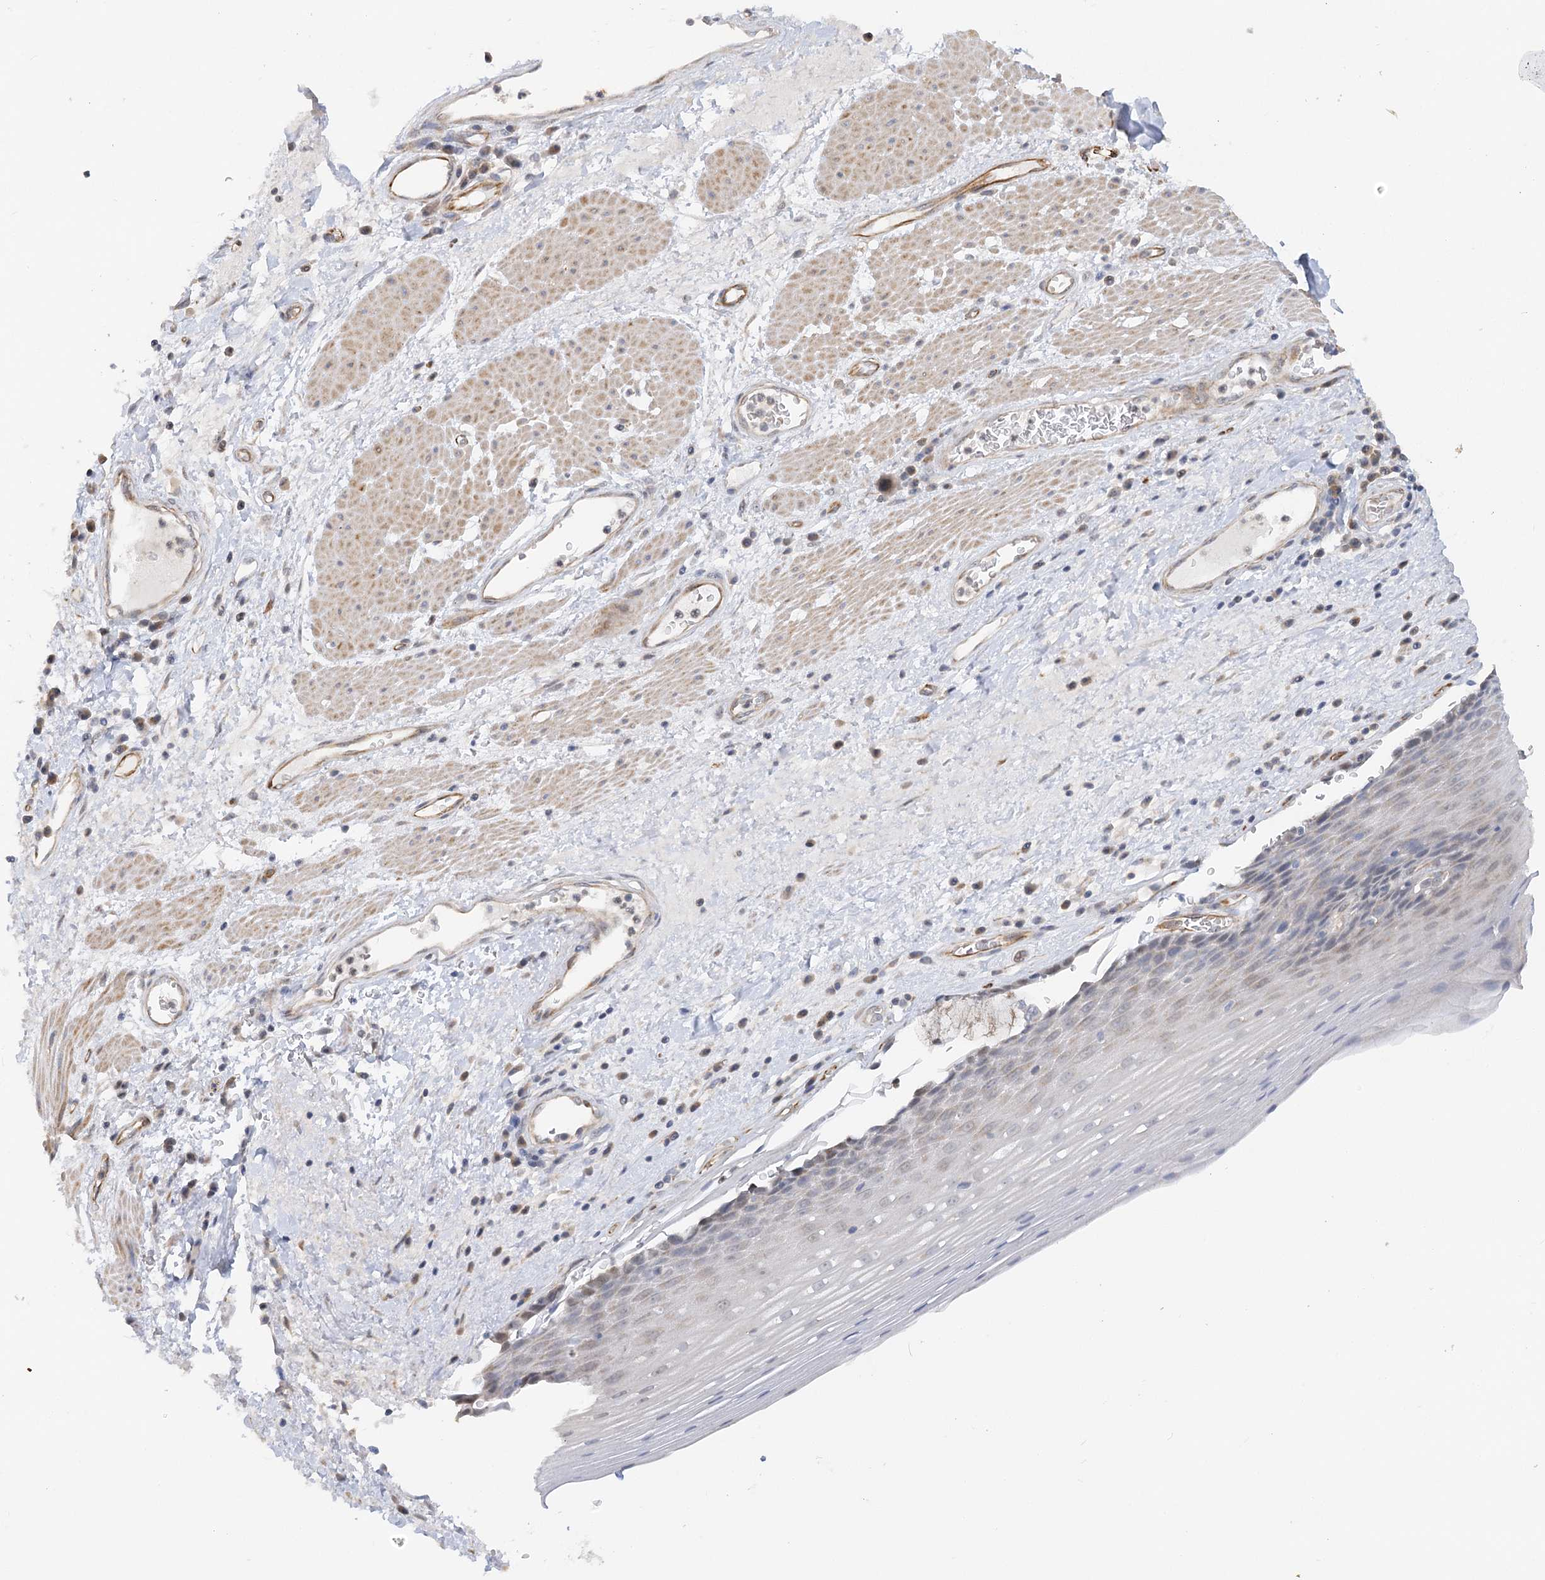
{"staining": {"intensity": "weak", "quantity": "<25%", "location": "nuclear"}, "tissue": "esophagus", "cell_type": "Squamous epithelial cells", "image_type": "normal", "snomed": [{"axis": "morphology", "description": "Normal tissue, NOS"}, {"axis": "topography", "description": "Esophagus"}], "caption": "Immunohistochemical staining of unremarkable esophagus reveals no significant staining in squamous epithelial cells. Nuclei are stained in blue.", "gene": "NELL2", "patient": {"sex": "male", "age": 62}}